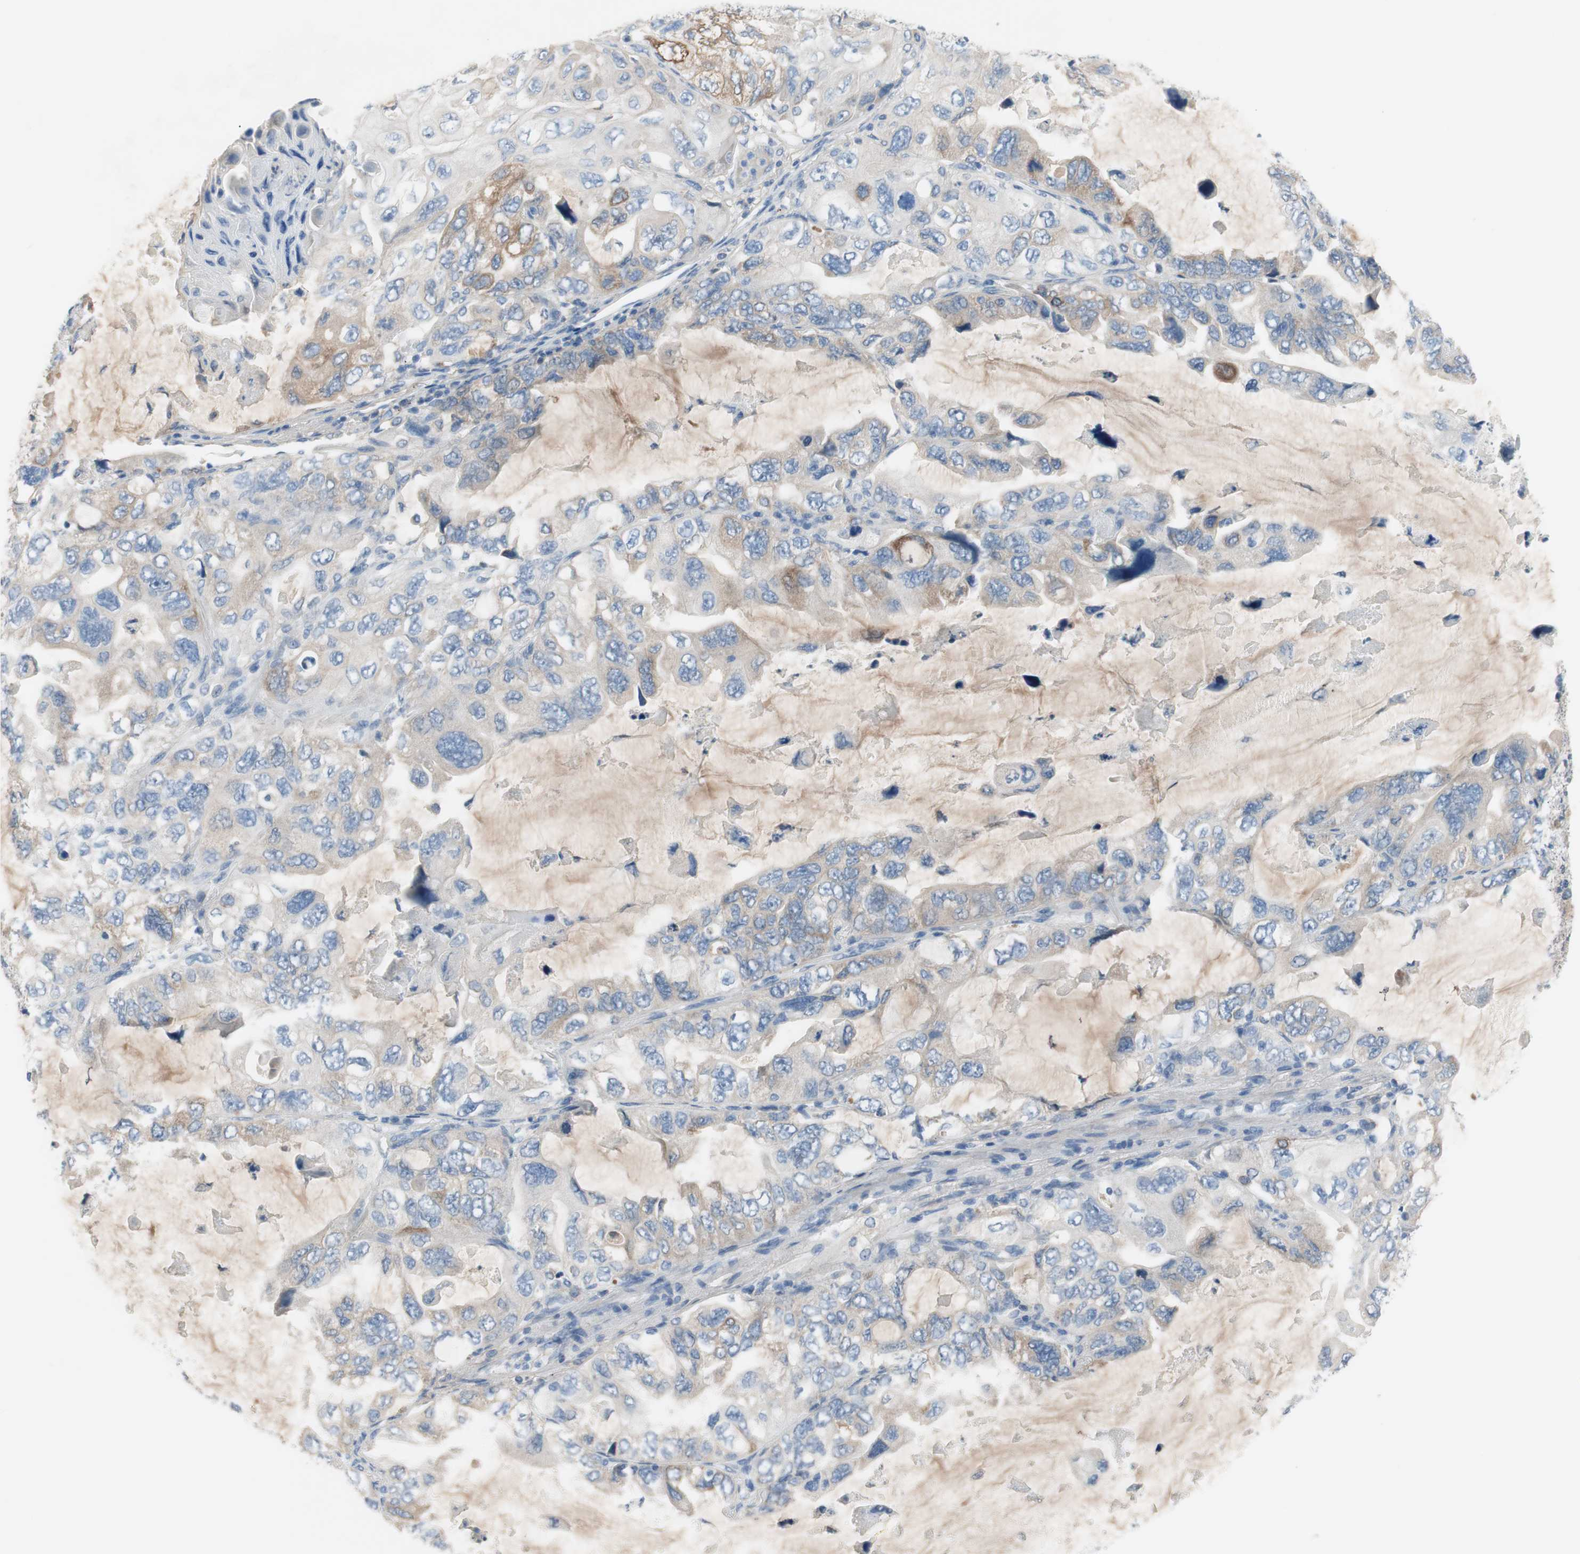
{"staining": {"intensity": "weak", "quantity": "<25%", "location": "cytoplasmic/membranous"}, "tissue": "lung cancer", "cell_type": "Tumor cells", "image_type": "cancer", "snomed": [{"axis": "morphology", "description": "Squamous cell carcinoma, NOS"}, {"axis": "topography", "description": "Lung"}], "caption": "A histopathology image of human squamous cell carcinoma (lung) is negative for staining in tumor cells.", "gene": "FDFT1", "patient": {"sex": "female", "age": 73}}